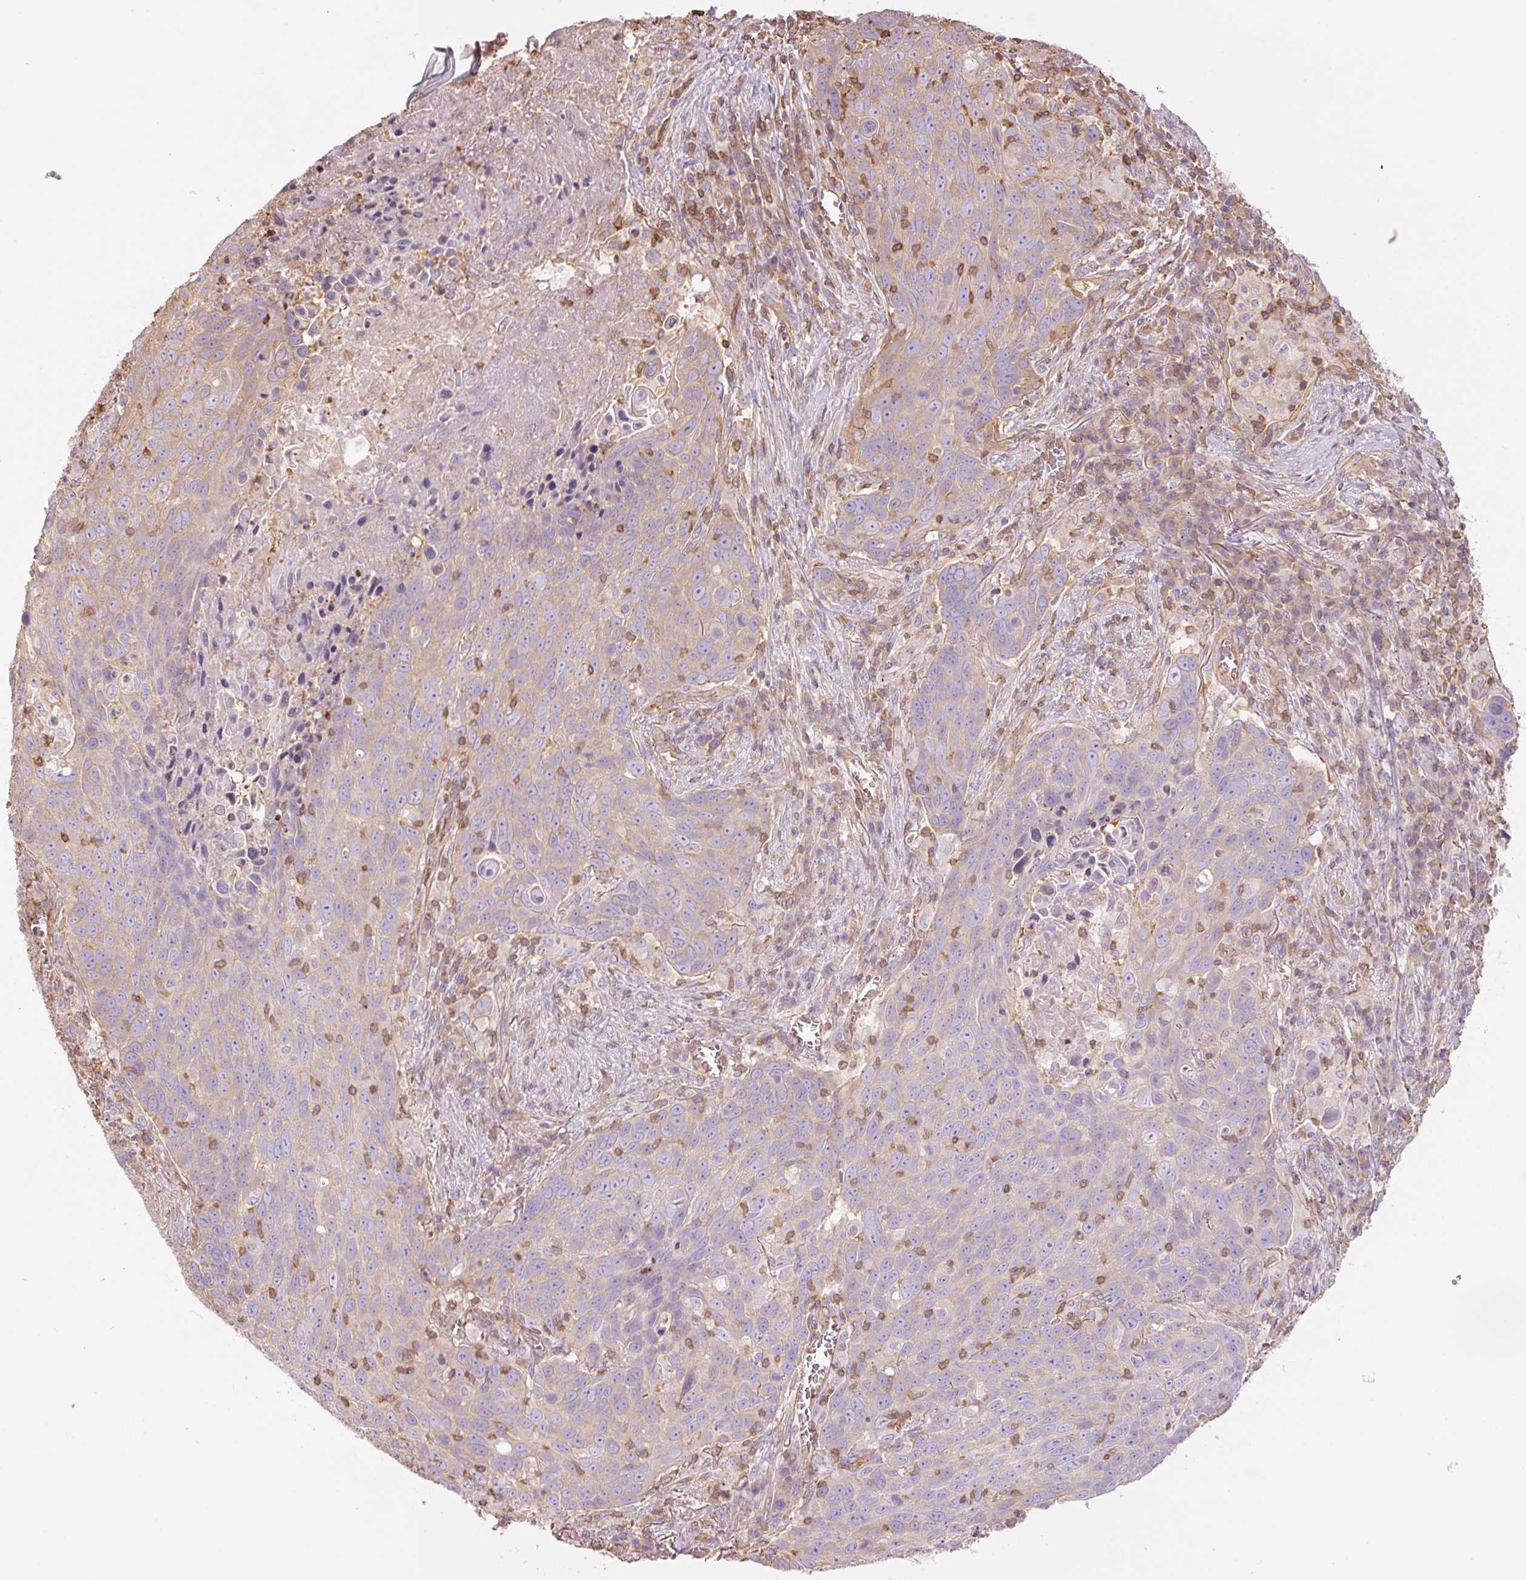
{"staining": {"intensity": "weak", "quantity": "<25%", "location": "cytoplasmic/membranous"}, "tissue": "lung cancer", "cell_type": "Tumor cells", "image_type": "cancer", "snomed": [{"axis": "morphology", "description": "Squamous cell carcinoma, NOS"}, {"axis": "topography", "description": "Lung"}], "caption": "The immunohistochemistry image has no significant expression in tumor cells of squamous cell carcinoma (lung) tissue. The staining was performed using DAB (3,3'-diaminobenzidine) to visualize the protein expression in brown, while the nuclei were stained in blue with hematoxylin (Magnification: 20x).", "gene": "PPP1R1B", "patient": {"sex": "male", "age": 78}}